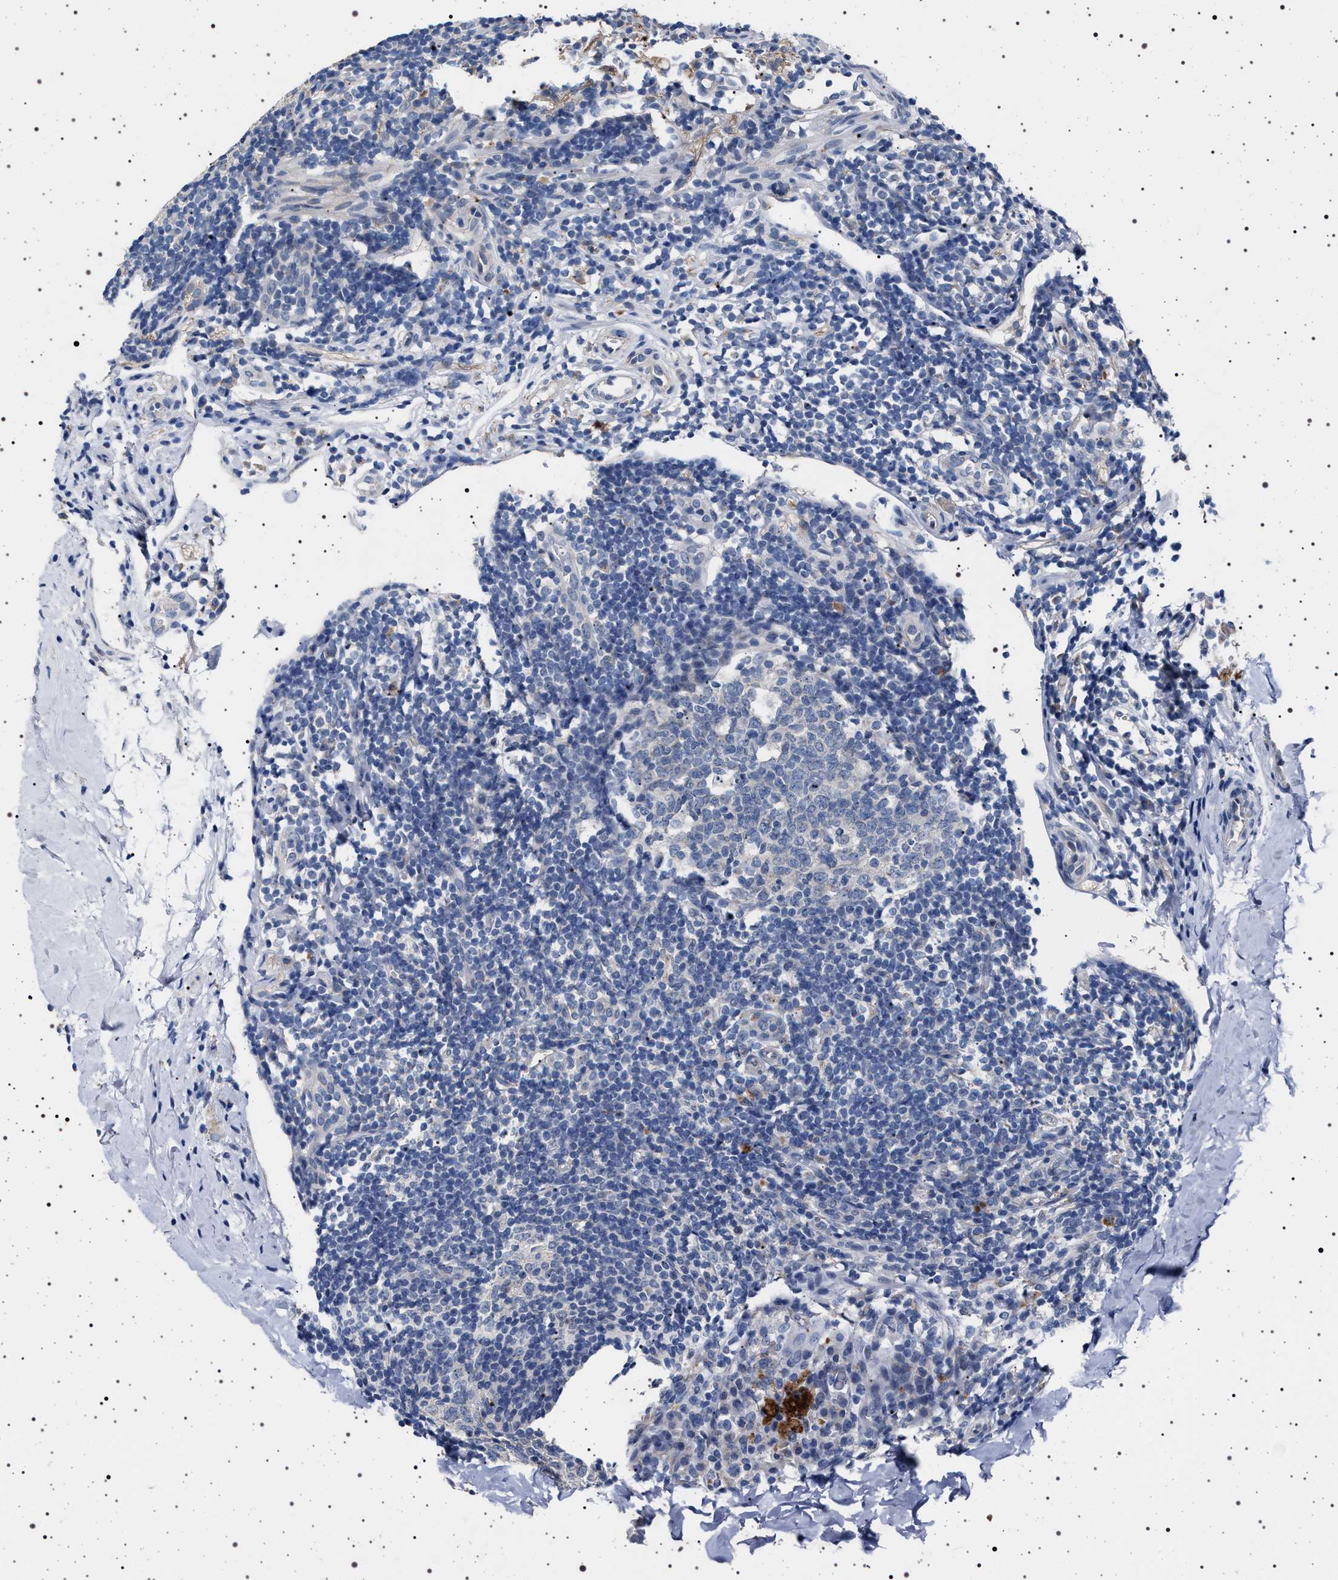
{"staining": {"intensity": "negative", "quantity": "none", "location": "none"}, "tissue": "appendix", "cell_type": "Glandular cells", "image_type": "normal", "snomed": [{"axis": "morphology", "description": "Normal tissue, NOS"}, {"axis": "topography", "description": "Appendix"}], "caption": "This histopathology image is of normal appendix stained with immunohistochemistry to label a protein in brown with the nuclei are counter-stained blue. There is no expression in glandular cells.", "gene": "NAT9", "patient": {"sex": "female", "age": 20}}